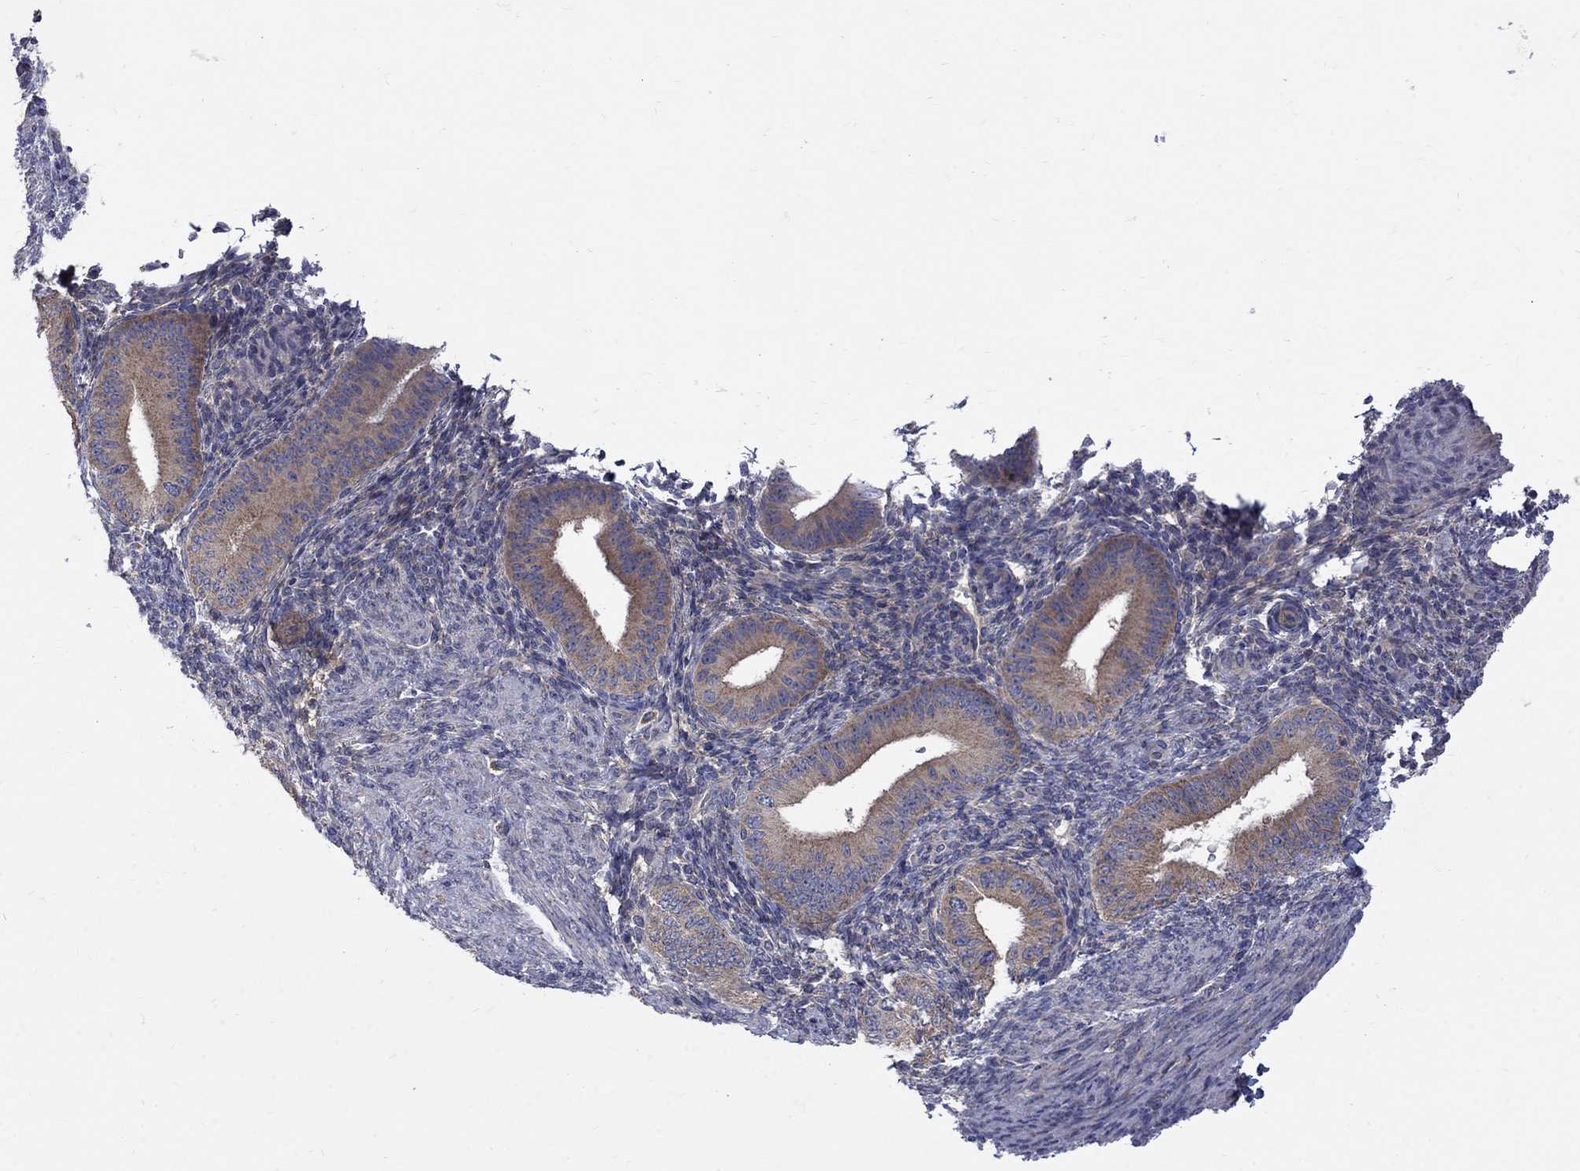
{"staining": {"intensity": "negative", "quantity": "none", "location": "none"}, "tissue": "endometrium", "cell_type": "Cells in endometrial stroma", "image_type": "normal", "snomed": [{"axis": "morphology", "description": "Normal tissue, NOS"}, {"axis": "topography", "description": "Endometrium"}], "caption": "Immunohistochemistry of normal human endometrium reveals no positivity in cells in endometrial stroma.", "gene": "SH2B1", "patient": {"sex": "female", "age": 39}}